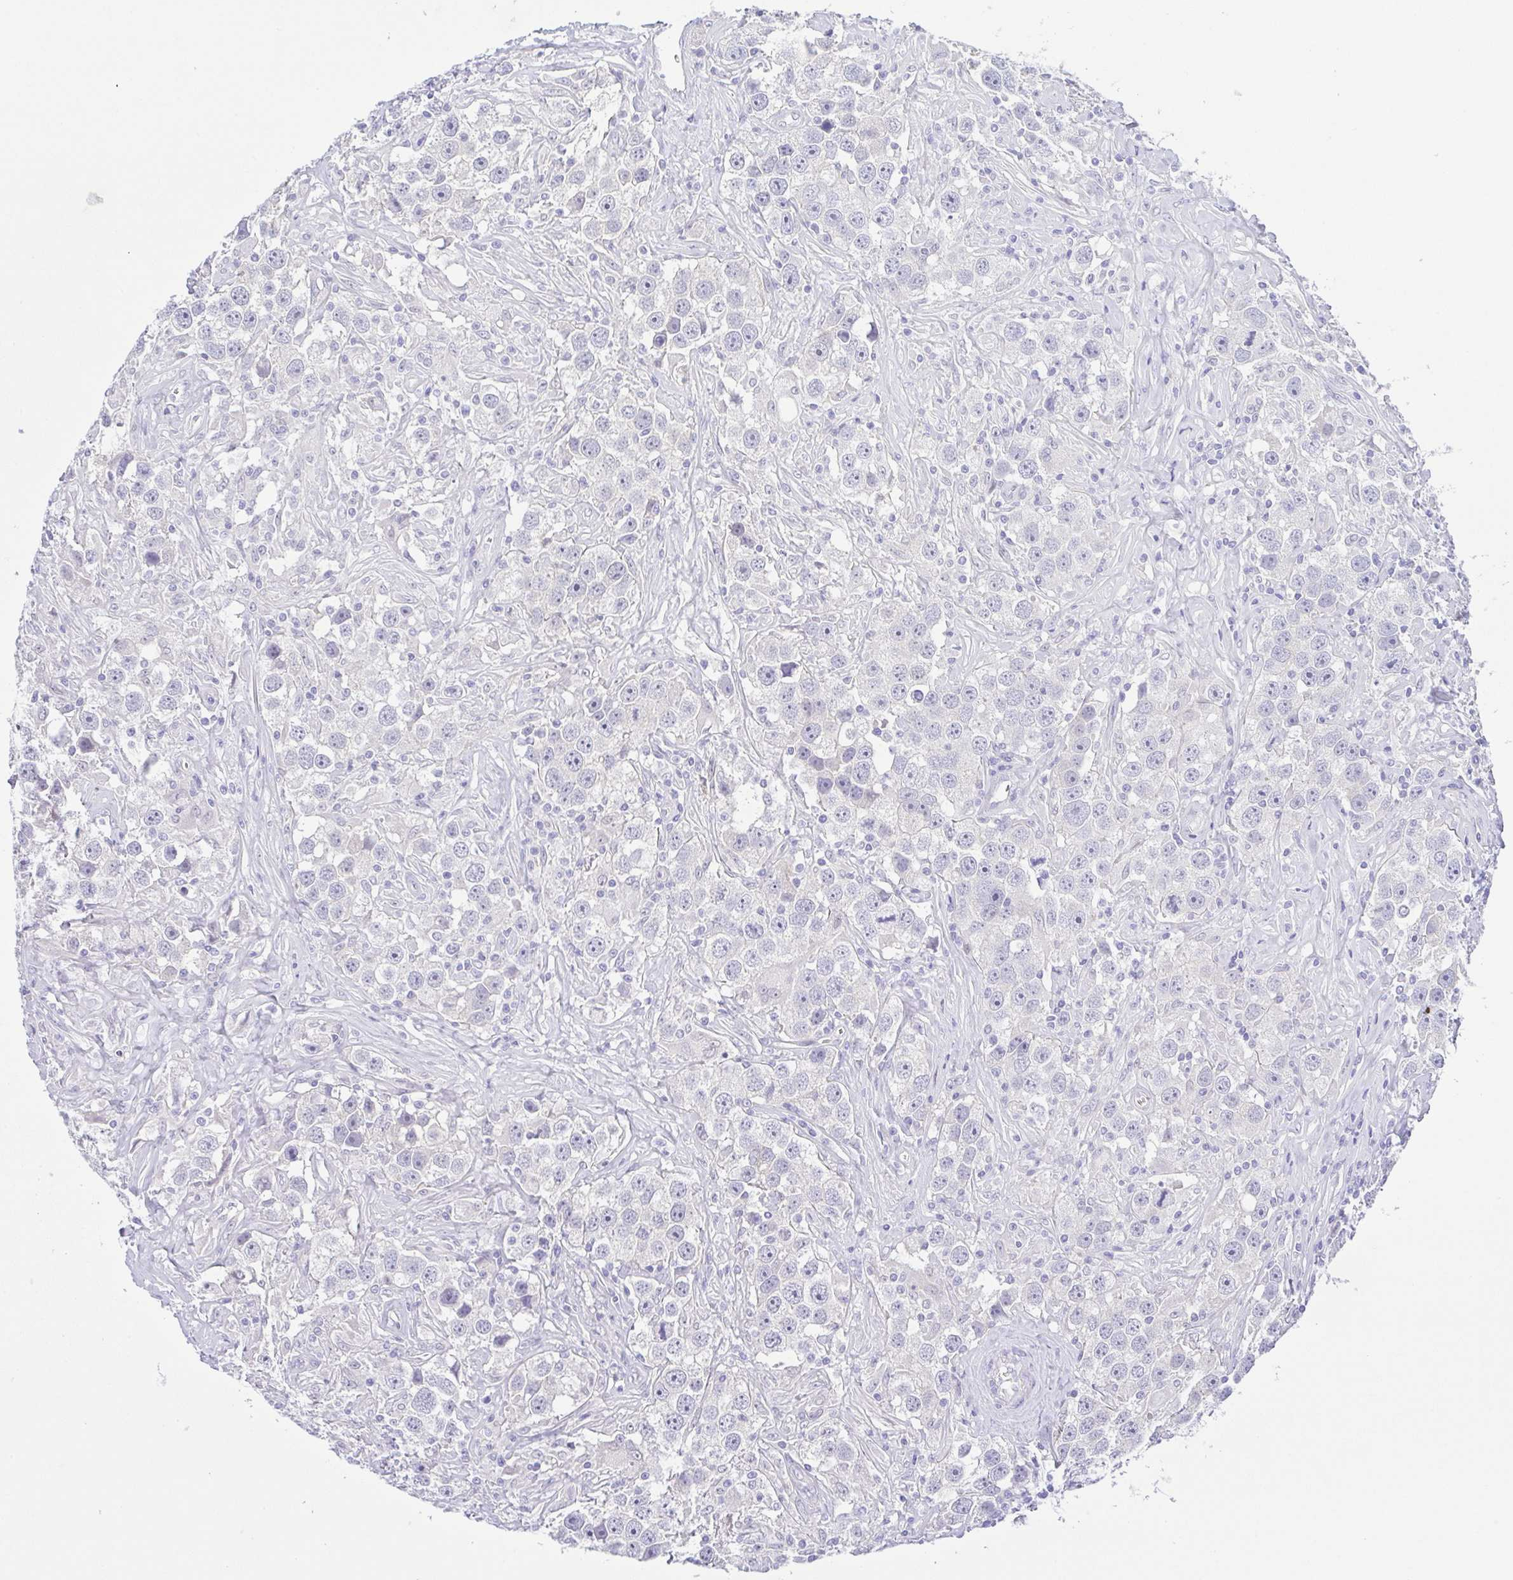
{"staining": {"intensity": "negative", "quantity": "none", "location": "none"}, "tissue": "testis cancer", "cell_type": "Tumor cells", "image_type": "cancer", "snomed": [{"axis": "morphology", "description": "Seminoma, NOS"}, {"axis": "topography", "description": "Testis"}], "caption": "Immunohistochemistry (IHC) micrograph of neoplastic tissue: testis seminoma stained with DAB (3,3'-diaminobenzidine) shows no significant protein expression in tumor cells.", "gene": "EPB42", "patient": {"sex": "male", "age": 49}}